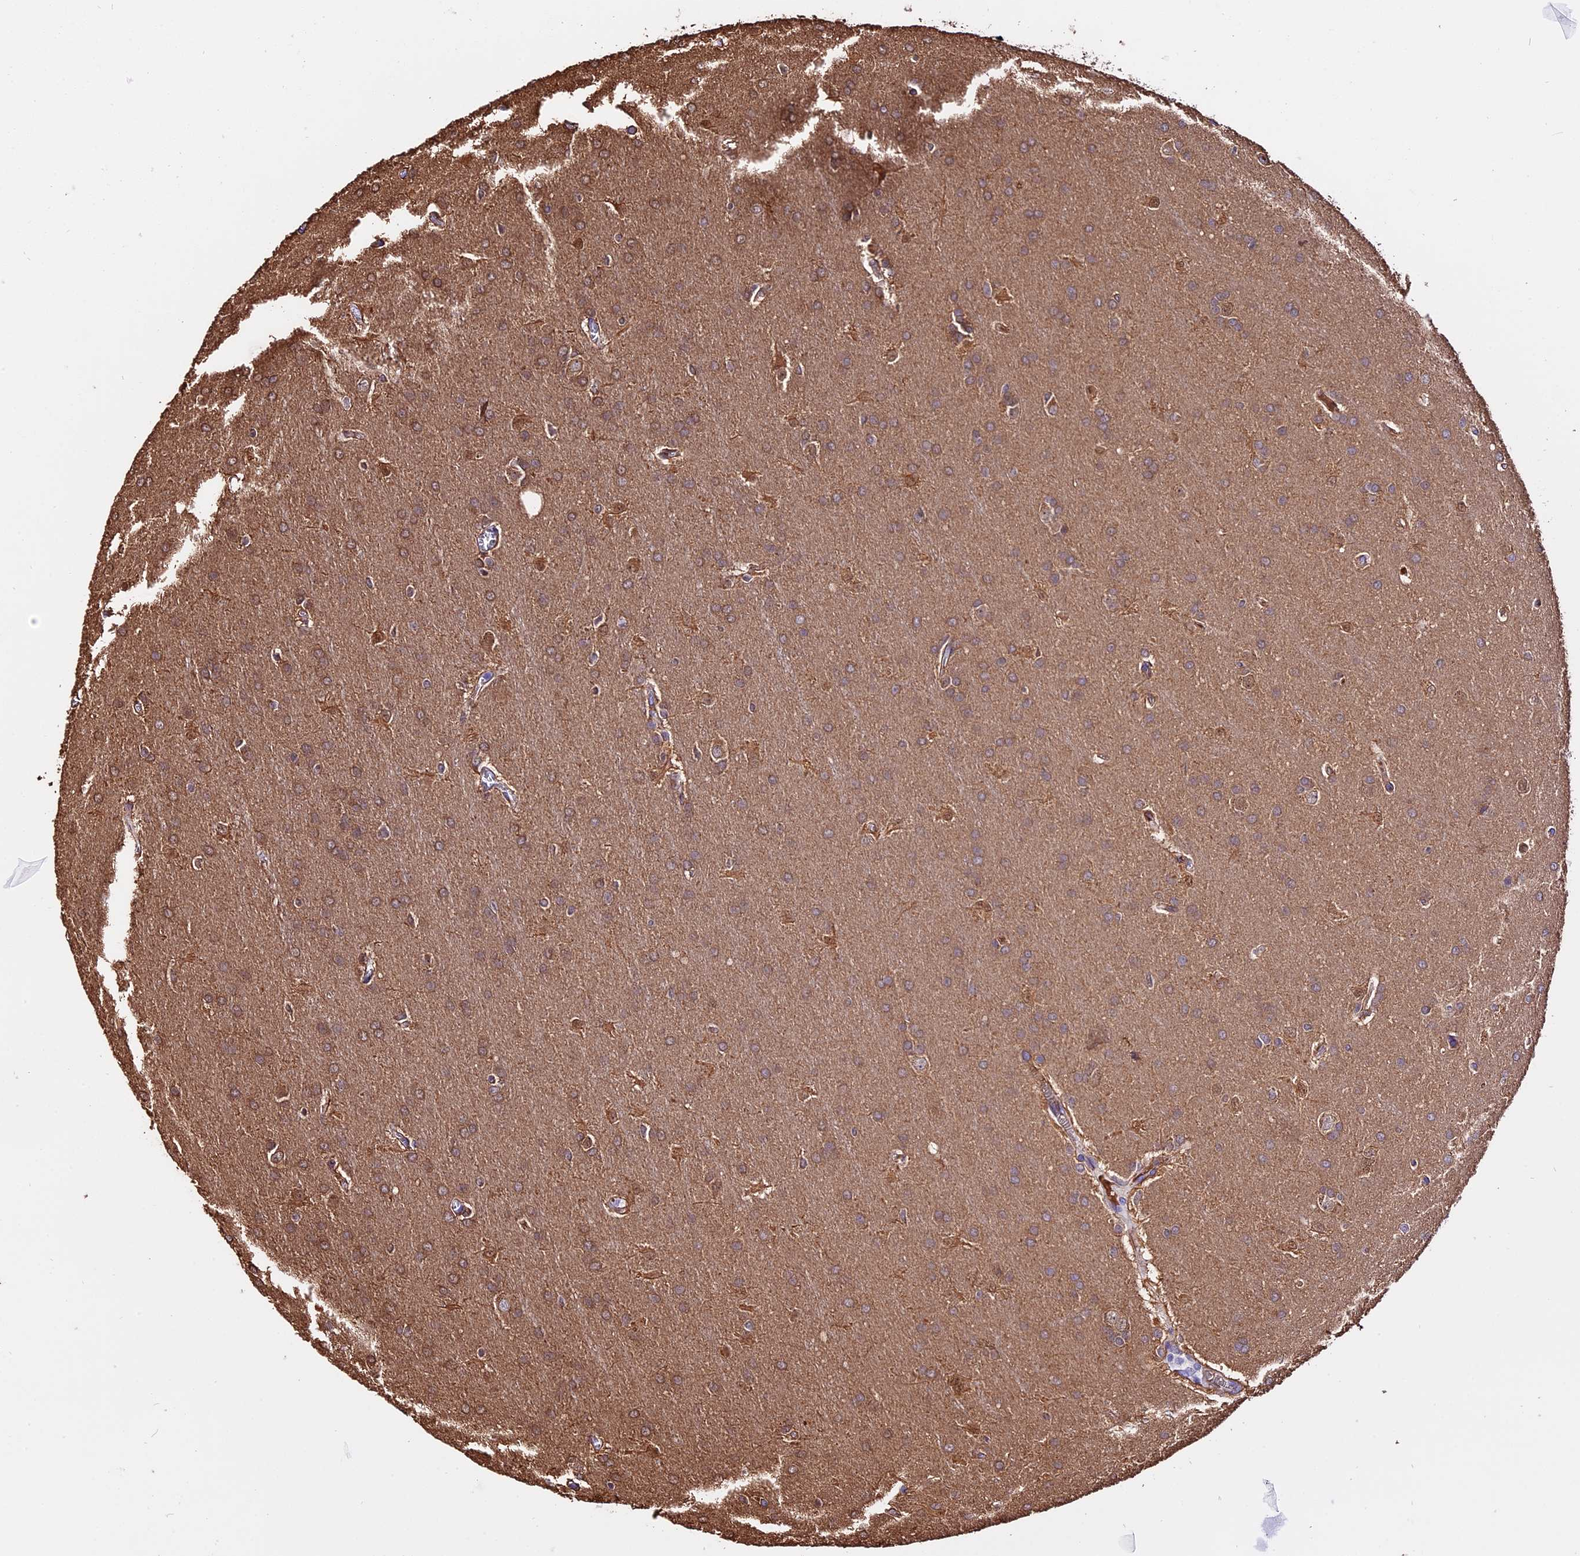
{"staining": {"intensity": "moderate", "quantity": "25%-75%", "location": "cytoplasmic/membranous"}, "tissue": "glioma", "cell_type": "Tumor cells", "image_type": "cancer", "snomed": [{"axis": "morphology", "description": "Glioma, malignant, Low grade"}, {"axis": "topography", "description": "Brain"}], "caption": "Protein analysis of glioma tissue exhibits moderate cytoplasmic/membranous positivity in approximately 25%-75% of tumor cells.", "gene": "MAP3K7CL", "patient": {"sex": "female", "age": 32}}